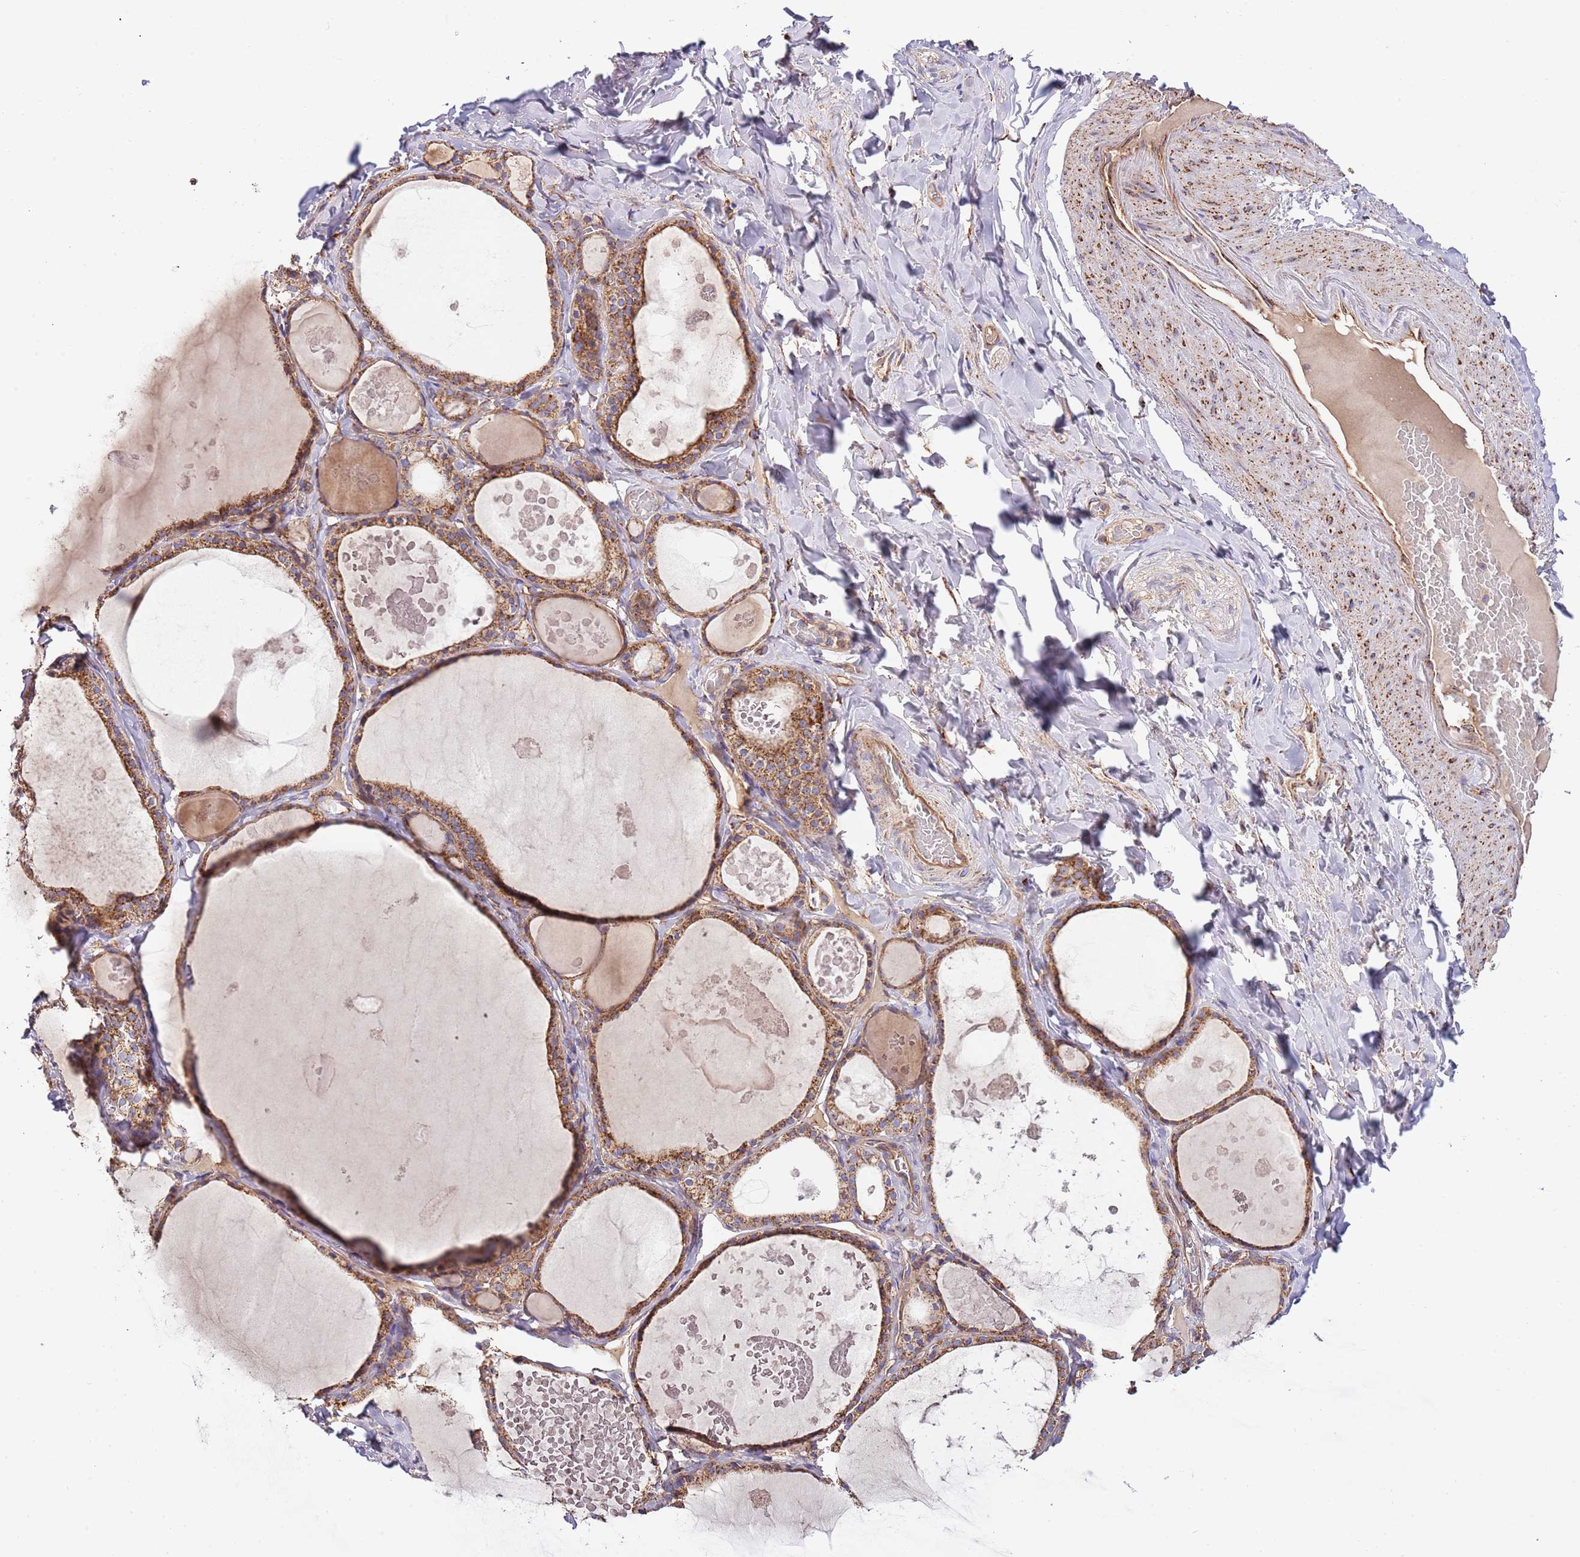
{"staining": {"intensity": "strong", "quantity": ">75%", "location": "cytoplasmic/membranous"}, "tissue": "thyroid gland", "cell_type": "Glandular cells", "image_type": "normal", "snomed": [{"axis": "morphology", "description": "Normal tissue, NOS"}, {"axis": "topography", "description": "Thyroid gland"}], "caption": "This histopathology image shows benign thyroid gland stained with IHC to label a protein in brown. The cytoplasmic/membranous of glandular cells show strong positivity for the protein. Nuclei are counter-stained blue.", "gene": "DOCK6", "patient": {"sex": "male", "age": 56}}